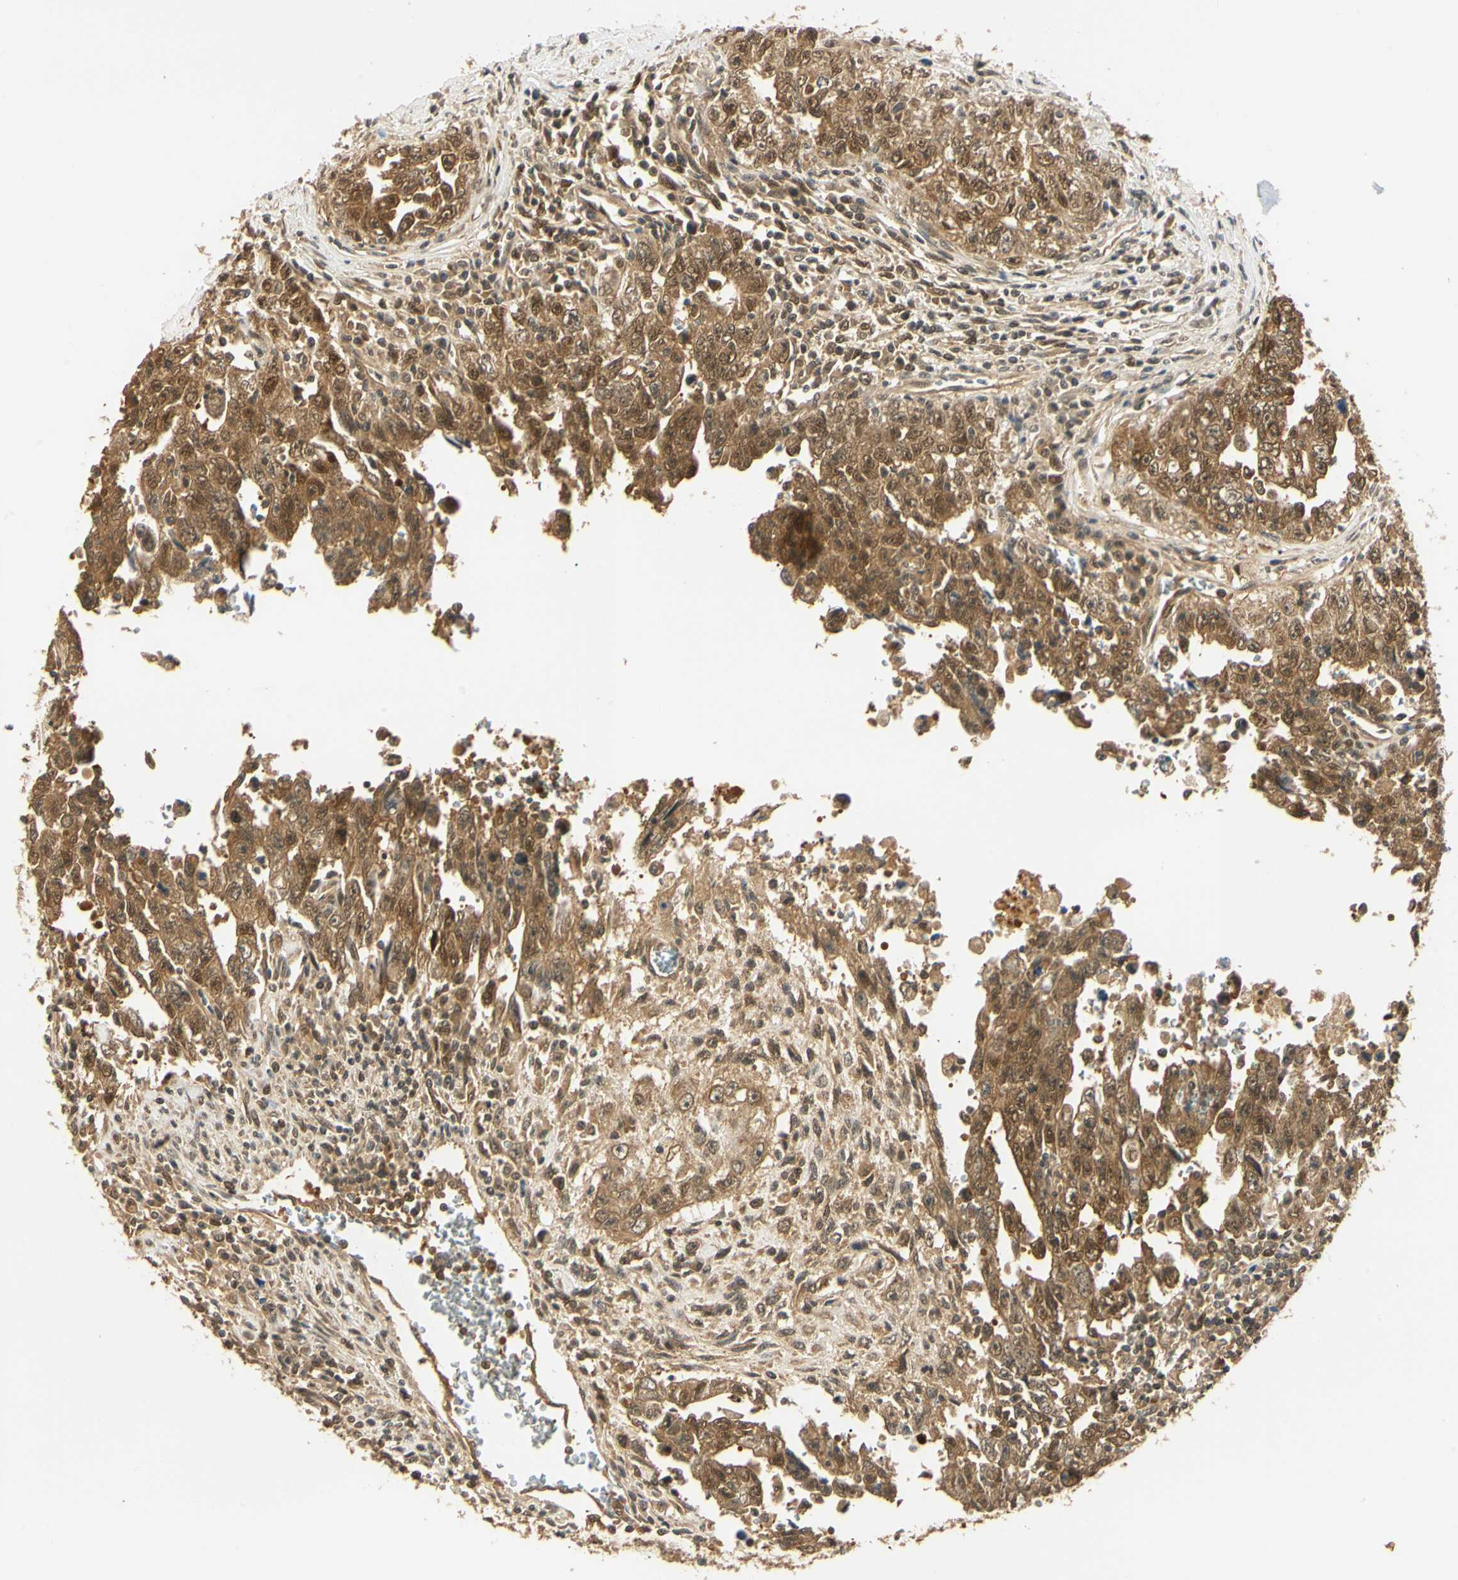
{"staining": {"intensity": "moderate", "quantity": ">75%", "location": "cytoplasmic/membranous,nuclear"}, "tissue": "testis cancer", "cell_type": "Tumor cells", "image_type": "cancer", "snomed": [{"axis": "morphology", "description": "Carcinoma, Embryonal, NOS"}, {"axis": "topography", "description": "Testis"}], "caption": "Brown immunohistochemical staining in embryonal carcinoma (testis) shows moderate cytoplasmic/membranous and nuclear expression in approximately >75% of tumor cells. The protein of interest is stained brown, and the nuclei are stained in blue (DAB (3,3'-diaminobenzidine) IHC with brightfield microscopy, high magnification).", "gene": "UBE2Z", "patient": {"sex": "male", "age": 28}}